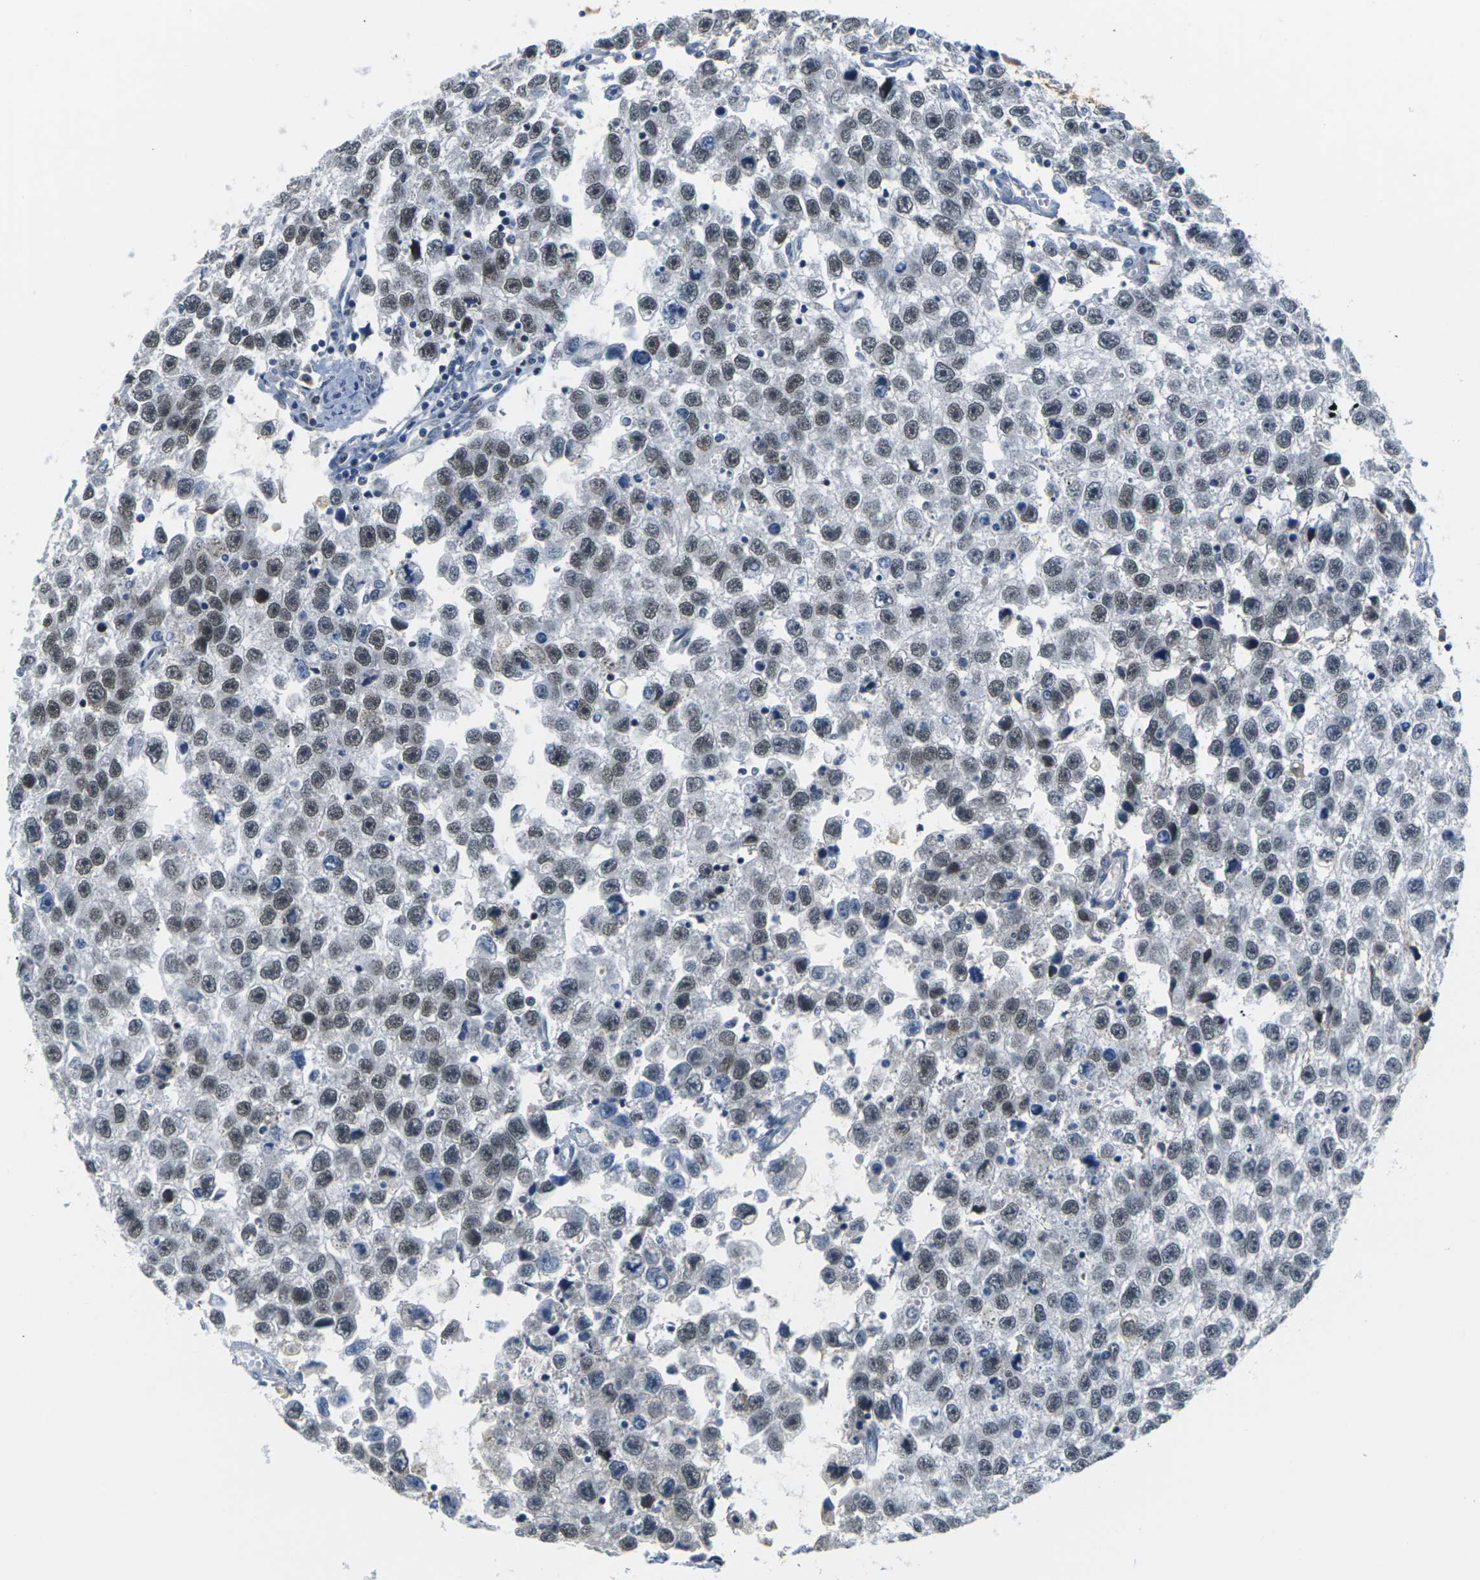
{"staining": {"intensity": "moderate", "quantity": ">75%", "location": "nuclear"}, "tissue": "testis cancer", "cell_type": "Tumor cells", "image_type": "cancer", "snomed": [{"axis": "morphology", "description": "Seminoma, NOS"}, {"axis": "topography", "description": "Testis"}], "caption": "IHC staining of seminoma (testis), which reveals medium levels of moderate nuclear expression in approximately >75% of tumor cells indicating moderate nuclear protein staining. The staining was performed using DAB (3,3'-diaminobenzidine) (brown) for protein detection and nuclei were counterstained in hematoxylin (blue).", "gene": "PKP2", "patient": {"sex": "male", "age": 33}}